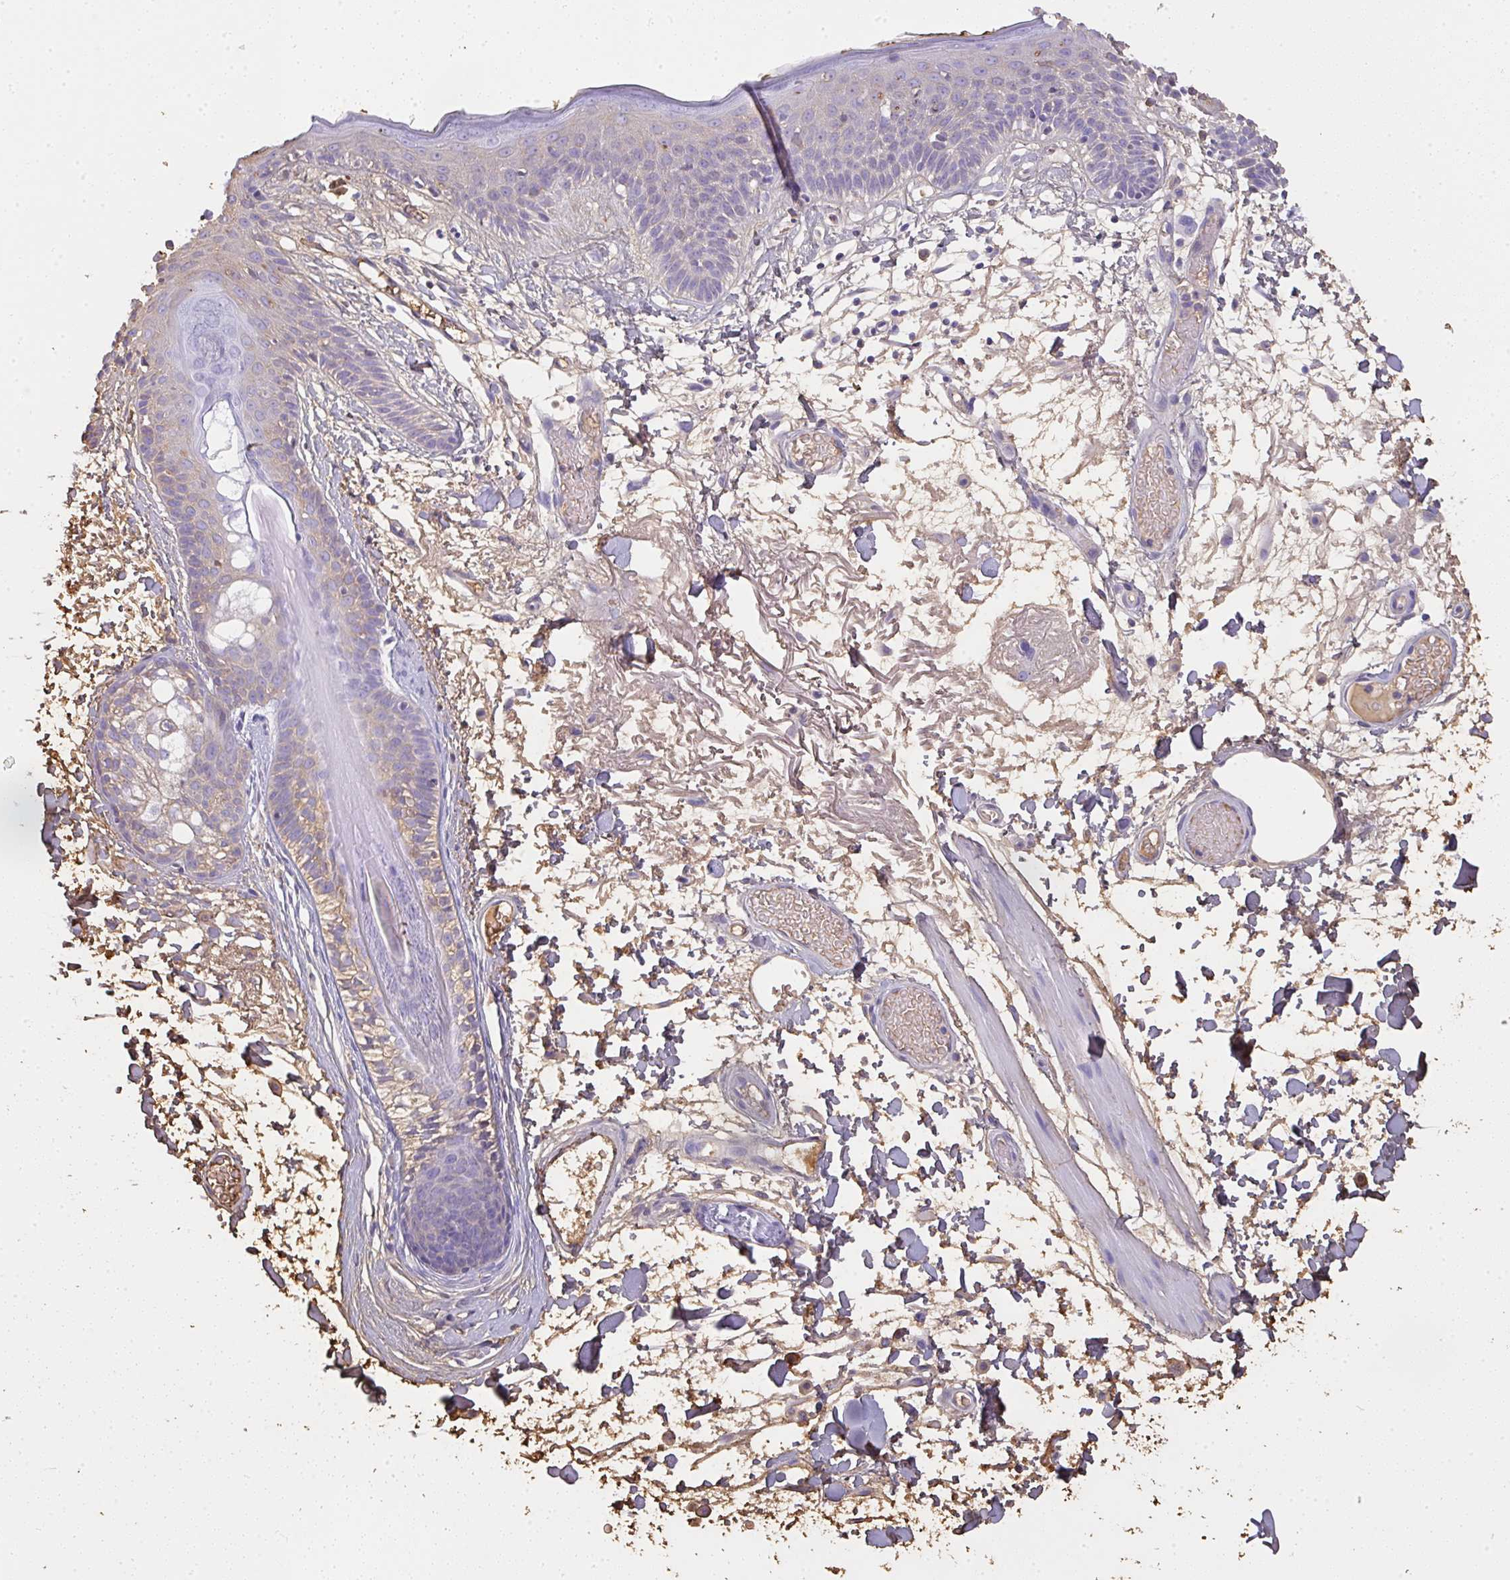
{"staining": {"intensity": "negative", "quantity": "none", "location": "none"}, "tissue": "skin", "cell_type": "Fibroblasts", "image_type": "normal", "snomed": [{"axis": "morphology", "description": "Normal tissue, NOS"}, {"axis": "topography", "description": "Skin"}], "caption": "Image shows no significant protein positivity in fibroblasts of benign skin. (IHC, brightfield microscopy, high magnification).", "gene": "SMYD5", "patient": {"sex": "male", "age": 79}}